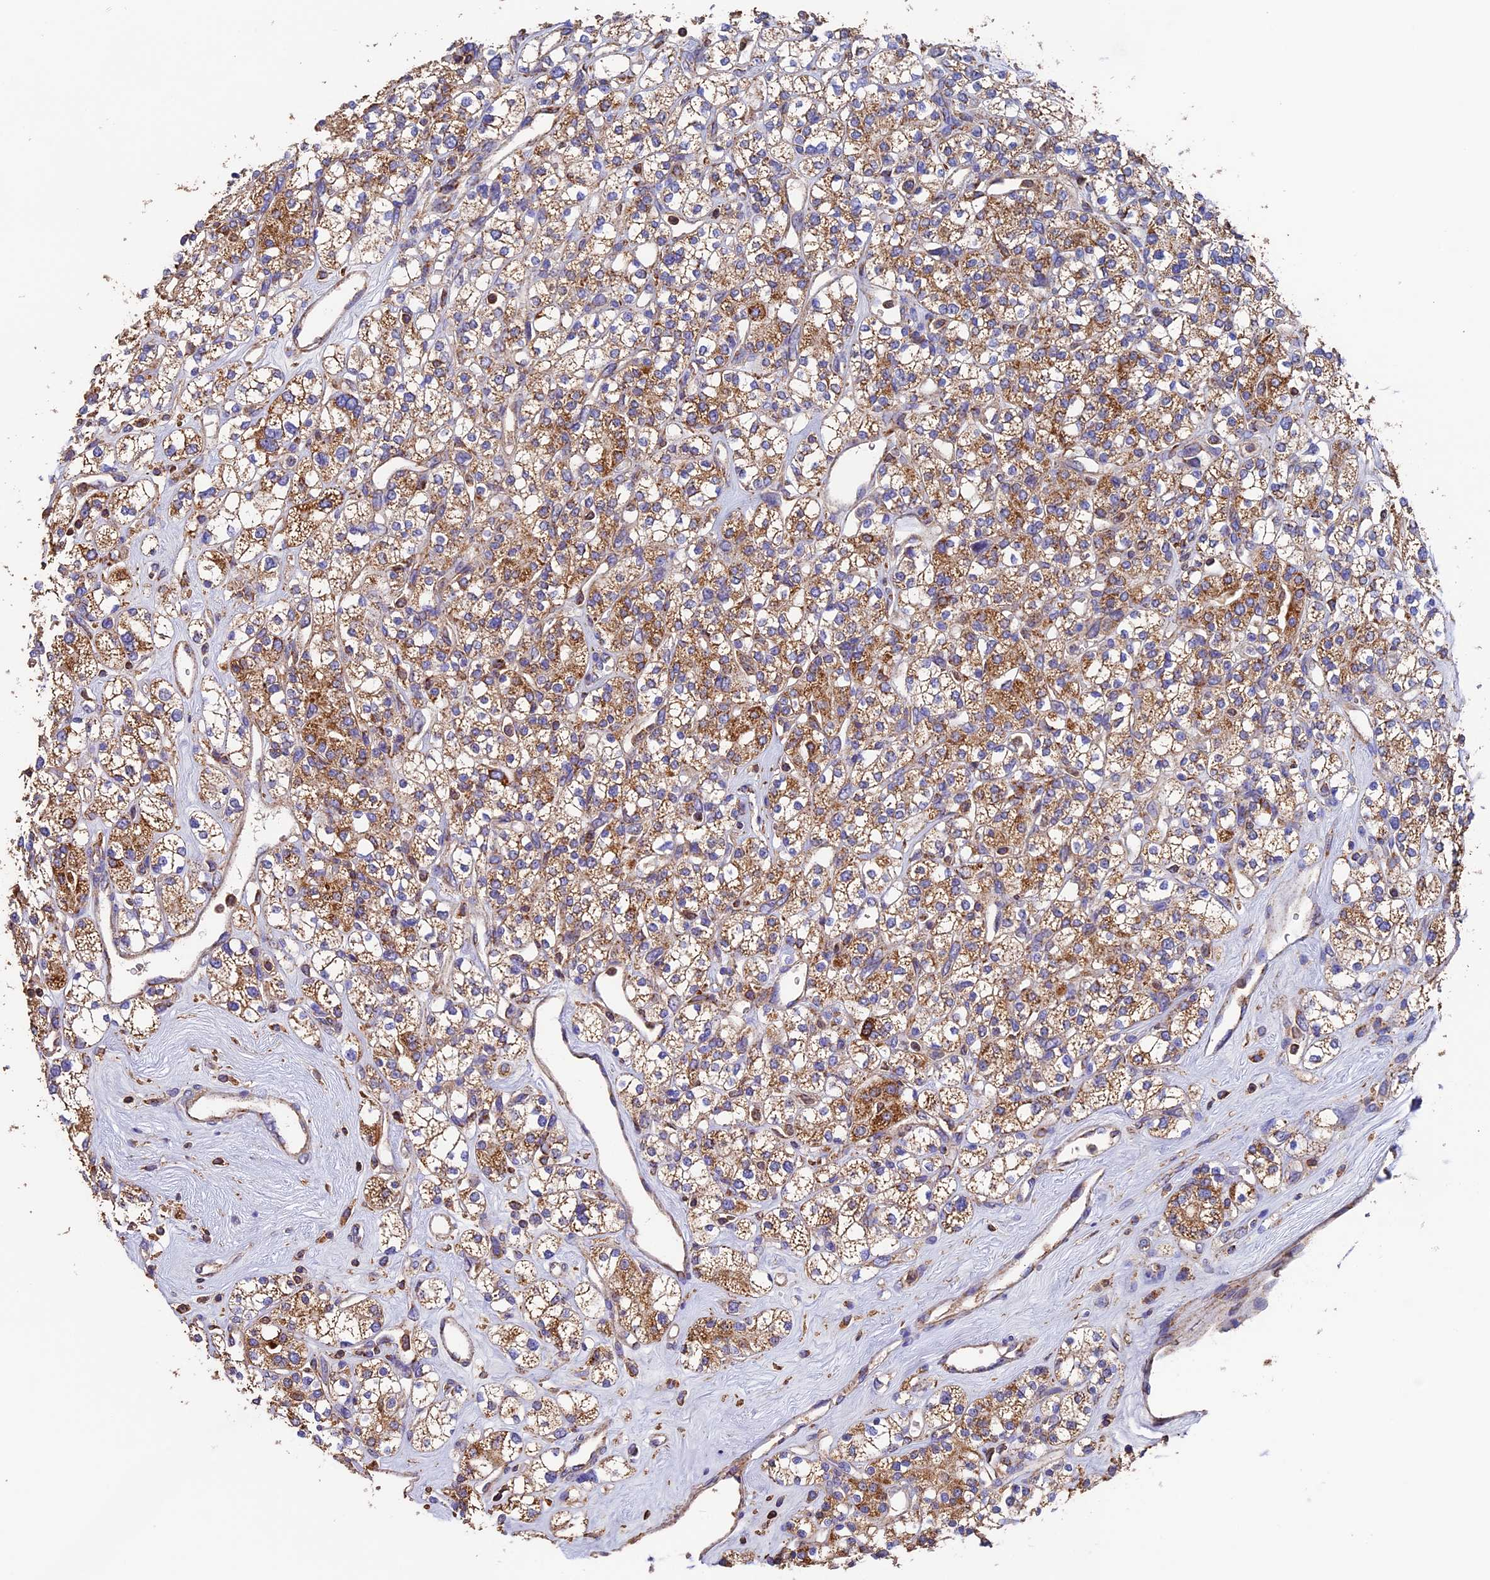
{"staining": {"intensity": "moderate", "quantity": ">75%", "location": "cytoplasmic/membranous"}, "tissue": "renal cancer", "cell_type": "Tumor cells", "image_type": "cancer", "snomed": [{"axis": "morphology", "description": "Adenocarcinoma, NOS"}, {"axis": "topography", "description": "Kidney"}], "caption": "There is medium levels of moderate cytoplasmic/membranous staining in tumor cells of renal cancer (adenocarcinoma), as demonstrated by immunohistochemical staining (brown color).", "gene": "ADAT1", "patient": {"sex": "male", "age": 77}}